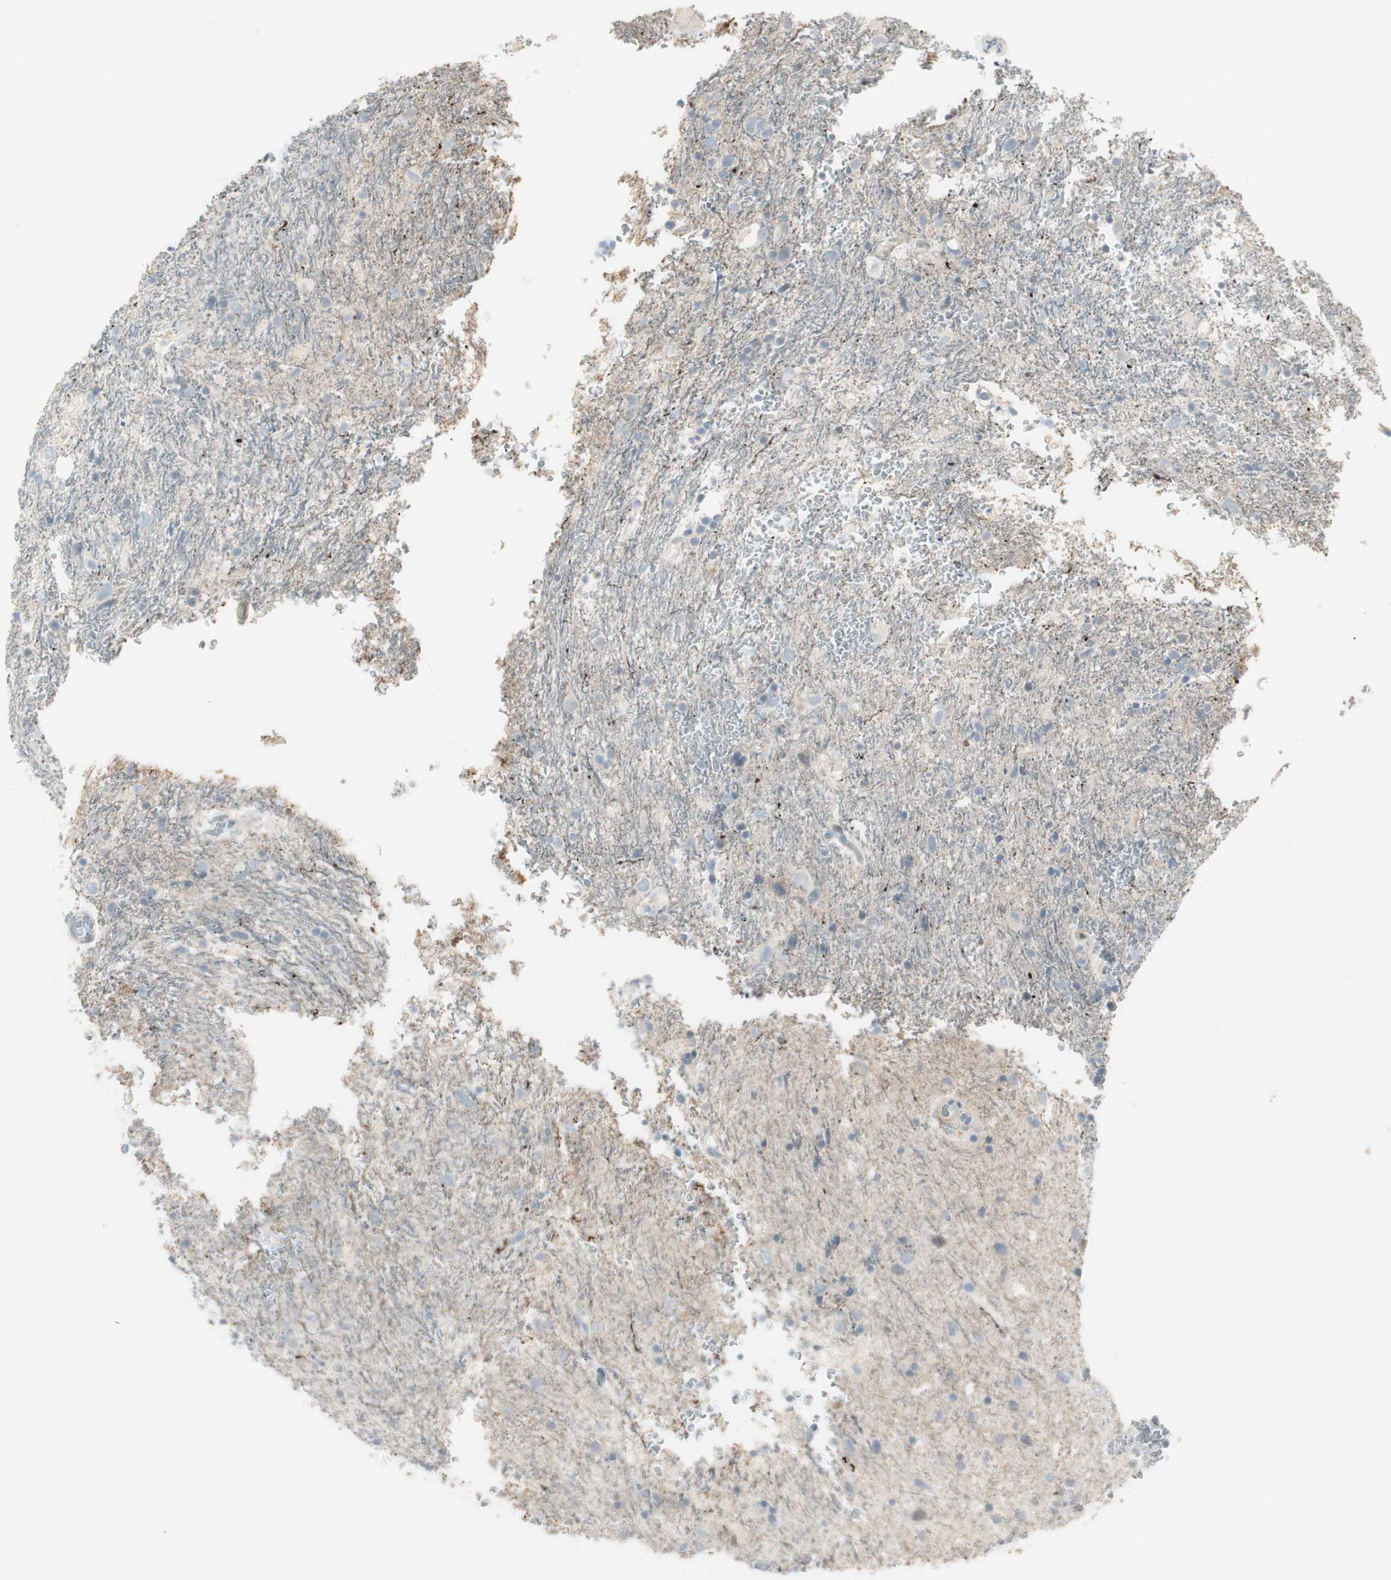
{"staining": {"intensity": "negative", "quantity": "none", "location": "none"}, "tissue": "glioma", "cell_type": "Tumor cells", "image_type": "cancer", "snomed": [{"axis": "morphology", "description": "Glioma, malignant, Low grade"}, {"axis": "topography", "description": "Brain"}], "caption": "Malignant low-grade glioma stained for a protein using immunohistochemistry (IHC) exhibits no expression tumor cells.", "gene": "CACNA2D1", "patient": {"sex": "male", "age": 77}}